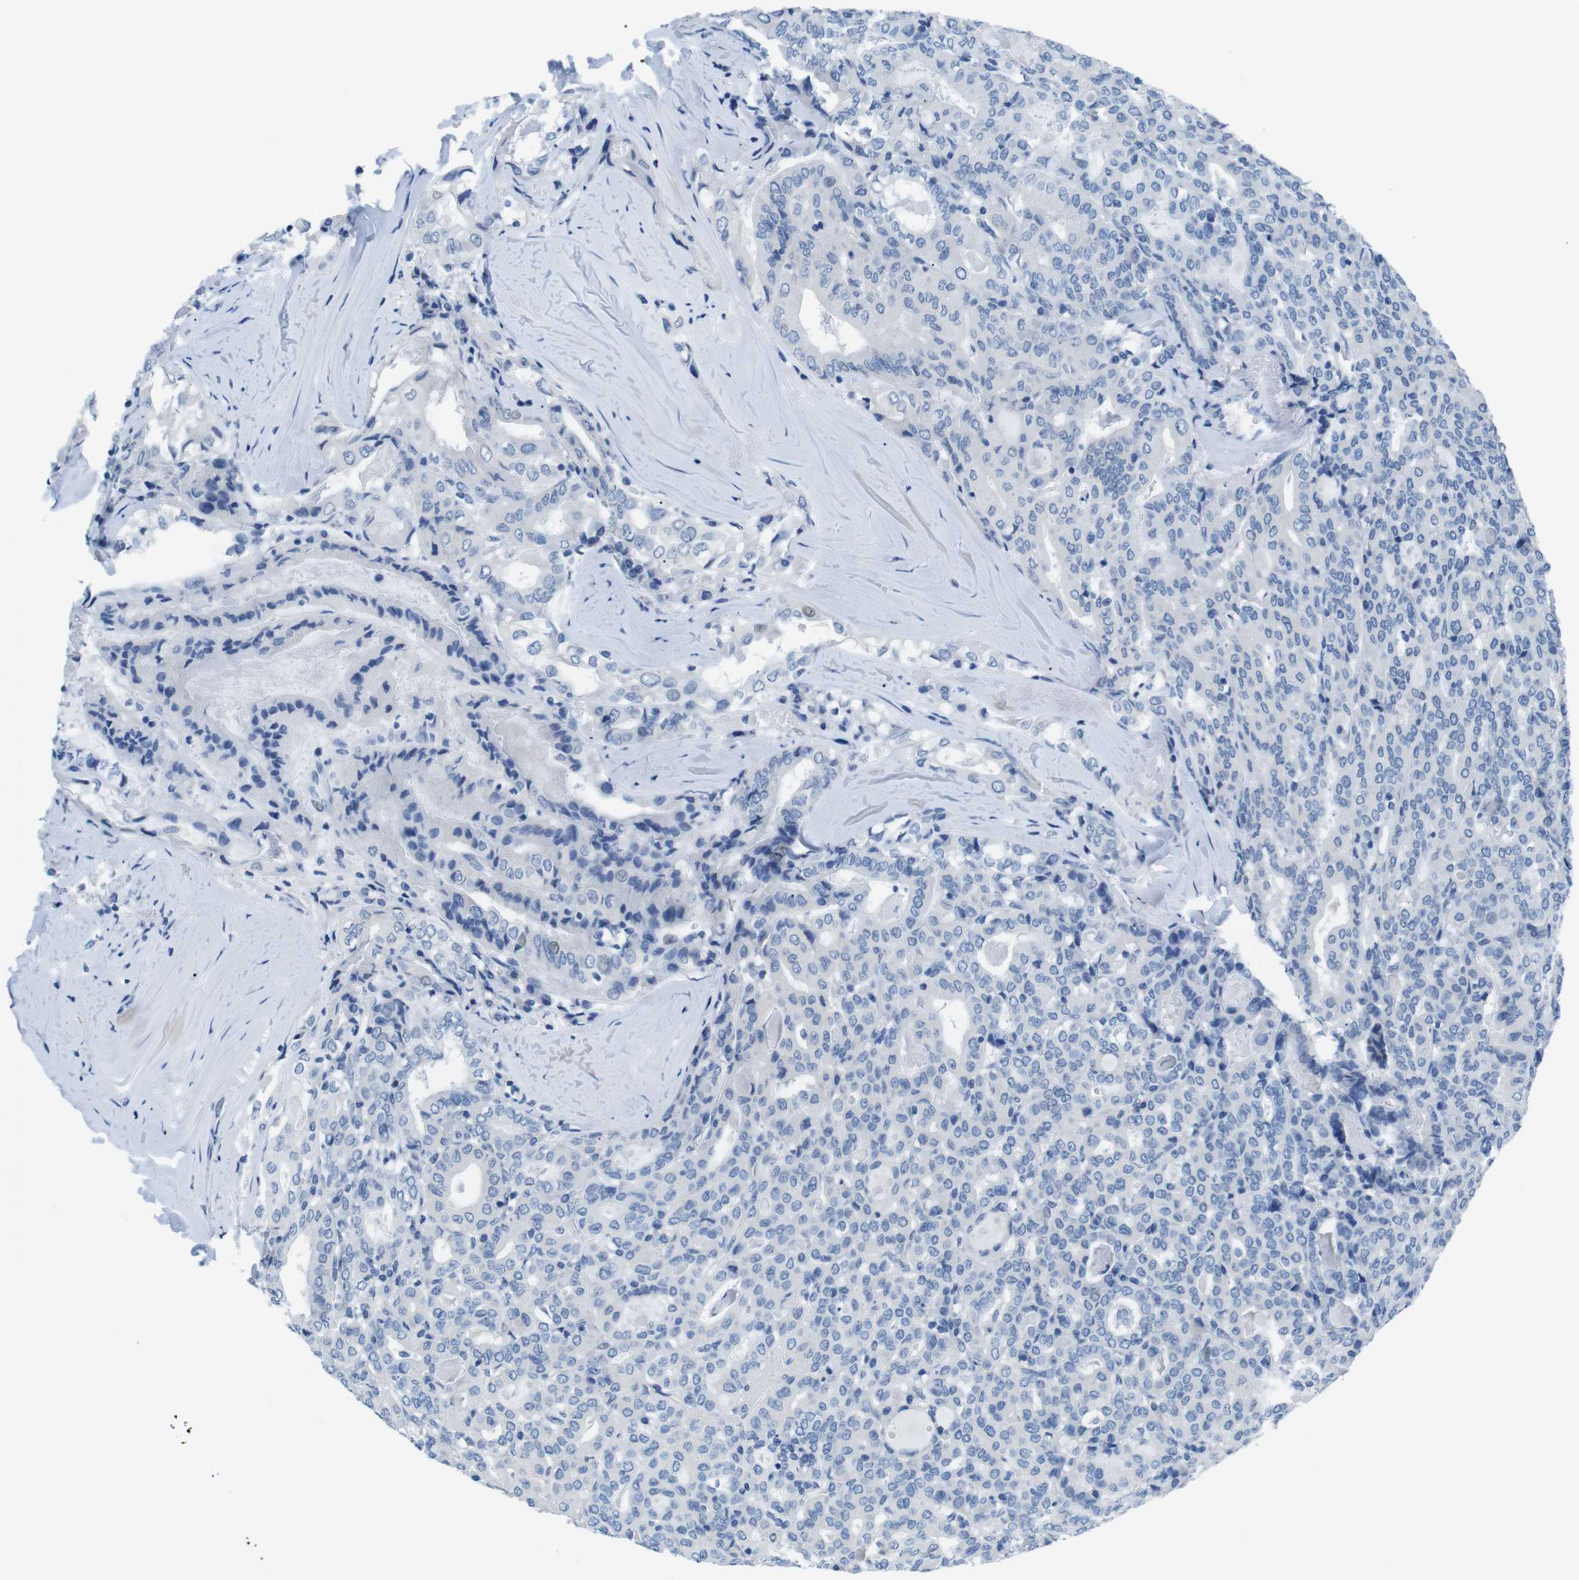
{"staining": {"intensity": "negative", "quantity": "none", "location": "none"}, "tissue": "thyroid cancer", "cell_type": "Tumor cells", "image_type": "cancer", "snomed": [{"axis": "morphology", "description": "Papillary adenocarcinoma, NOS"}, {"axis": "topography", "description": "Thyroid gland"}], "caption": "The image reveals no significant expression in tumor cells of papillary adenocarcinoma (thyroid).", "gene": "MUC2", "patient": {"sex": "female", "age": 42}}